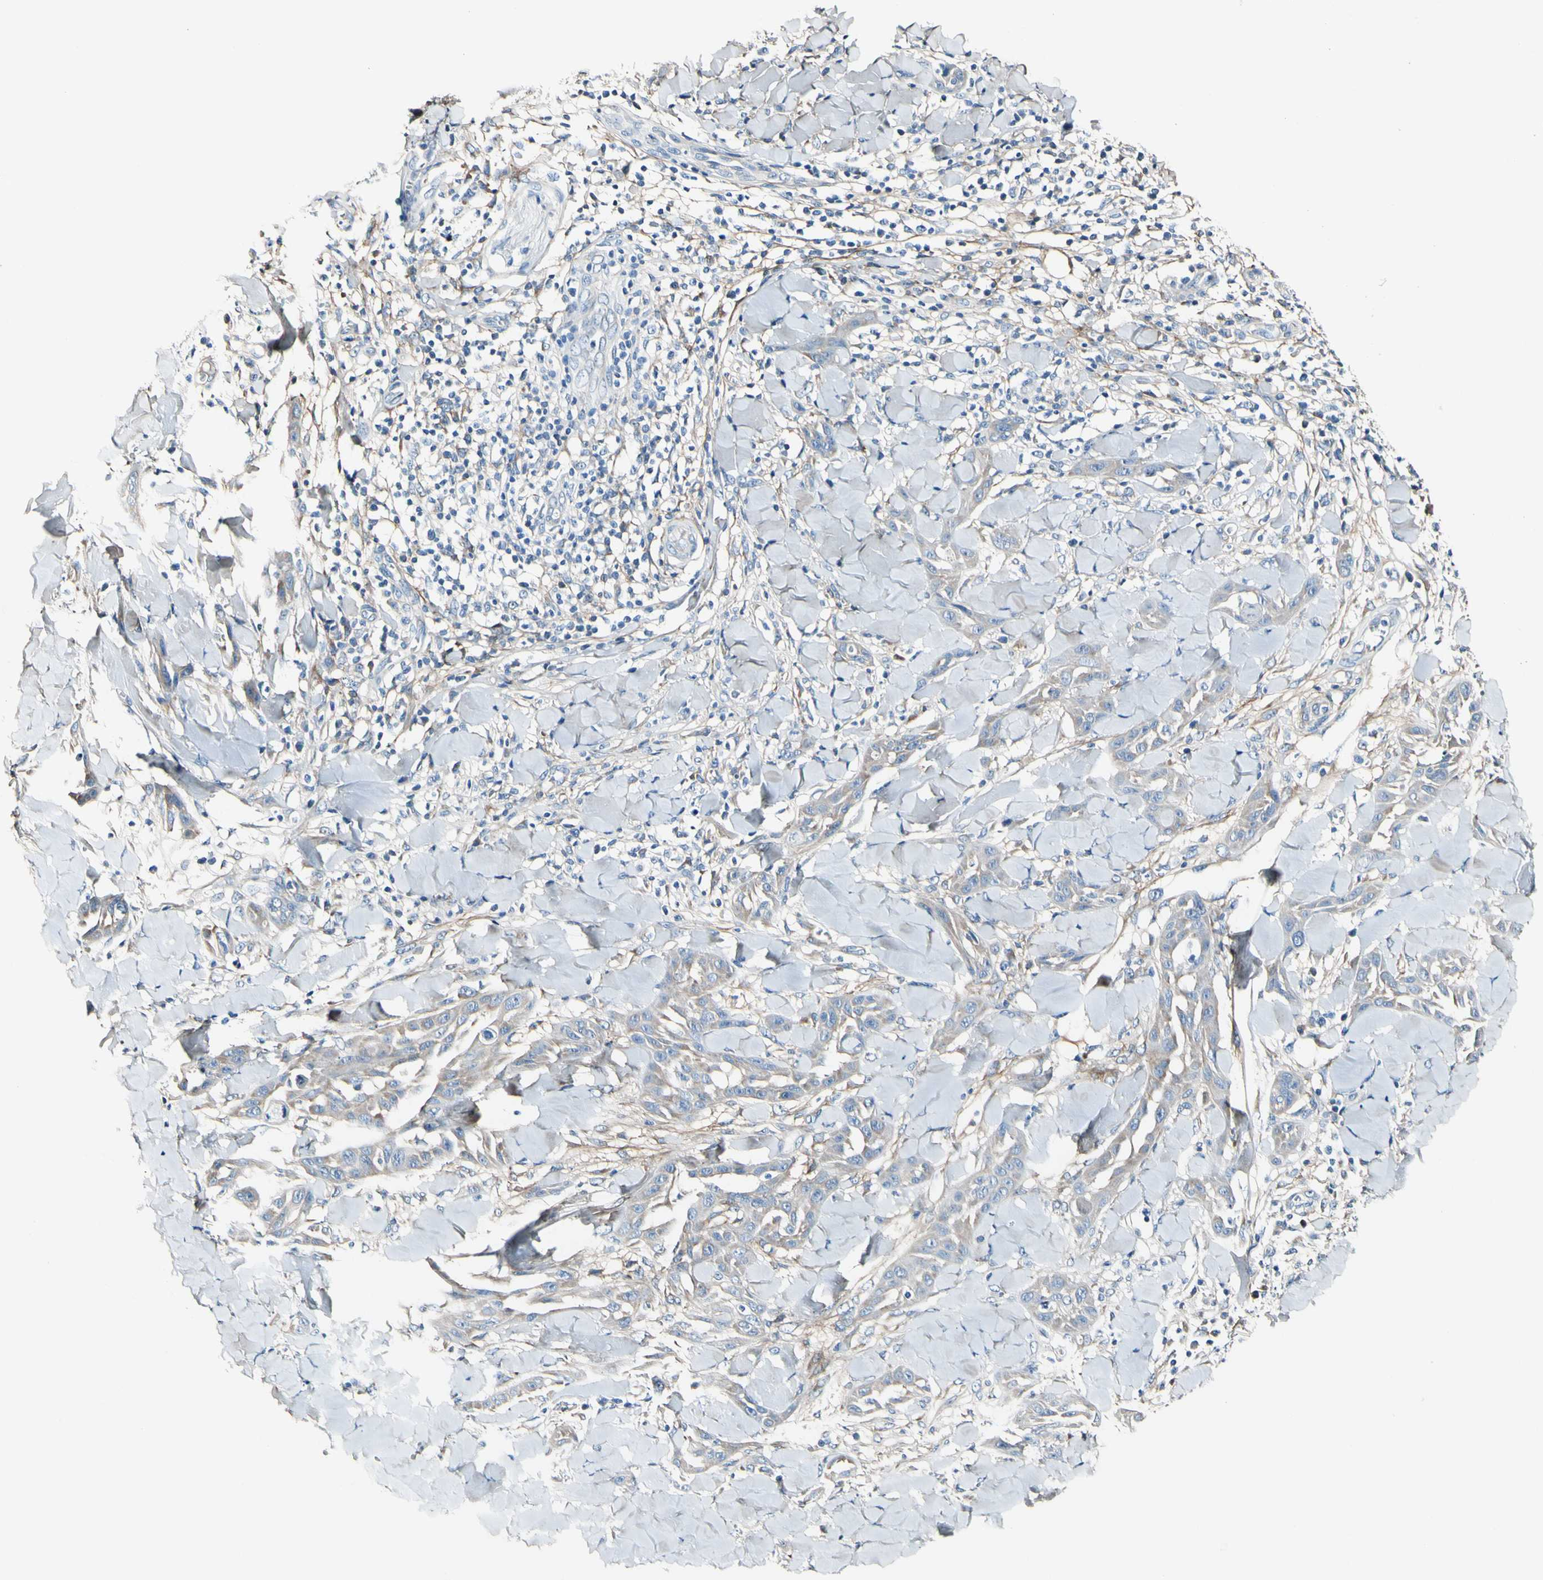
{"staining": {"intensity": "weak", "quantity": "<25%", "location": "cytoplasmic/membranous"}, "tissue": "skin cancer", "cell_type": "Tumor cells", "image_type": "cancer", "snomed": [{"axis": "morphology", "description": "Squamous cell carcinoma, NOS"}, {"axis": "topography", "description": "Skin"}], "caption": "IHC of skin squamous cell carcinoma displays no expression in tumor cells.", "gene": "COL6A3", "patient": {"sex": "male", "age": 24}}